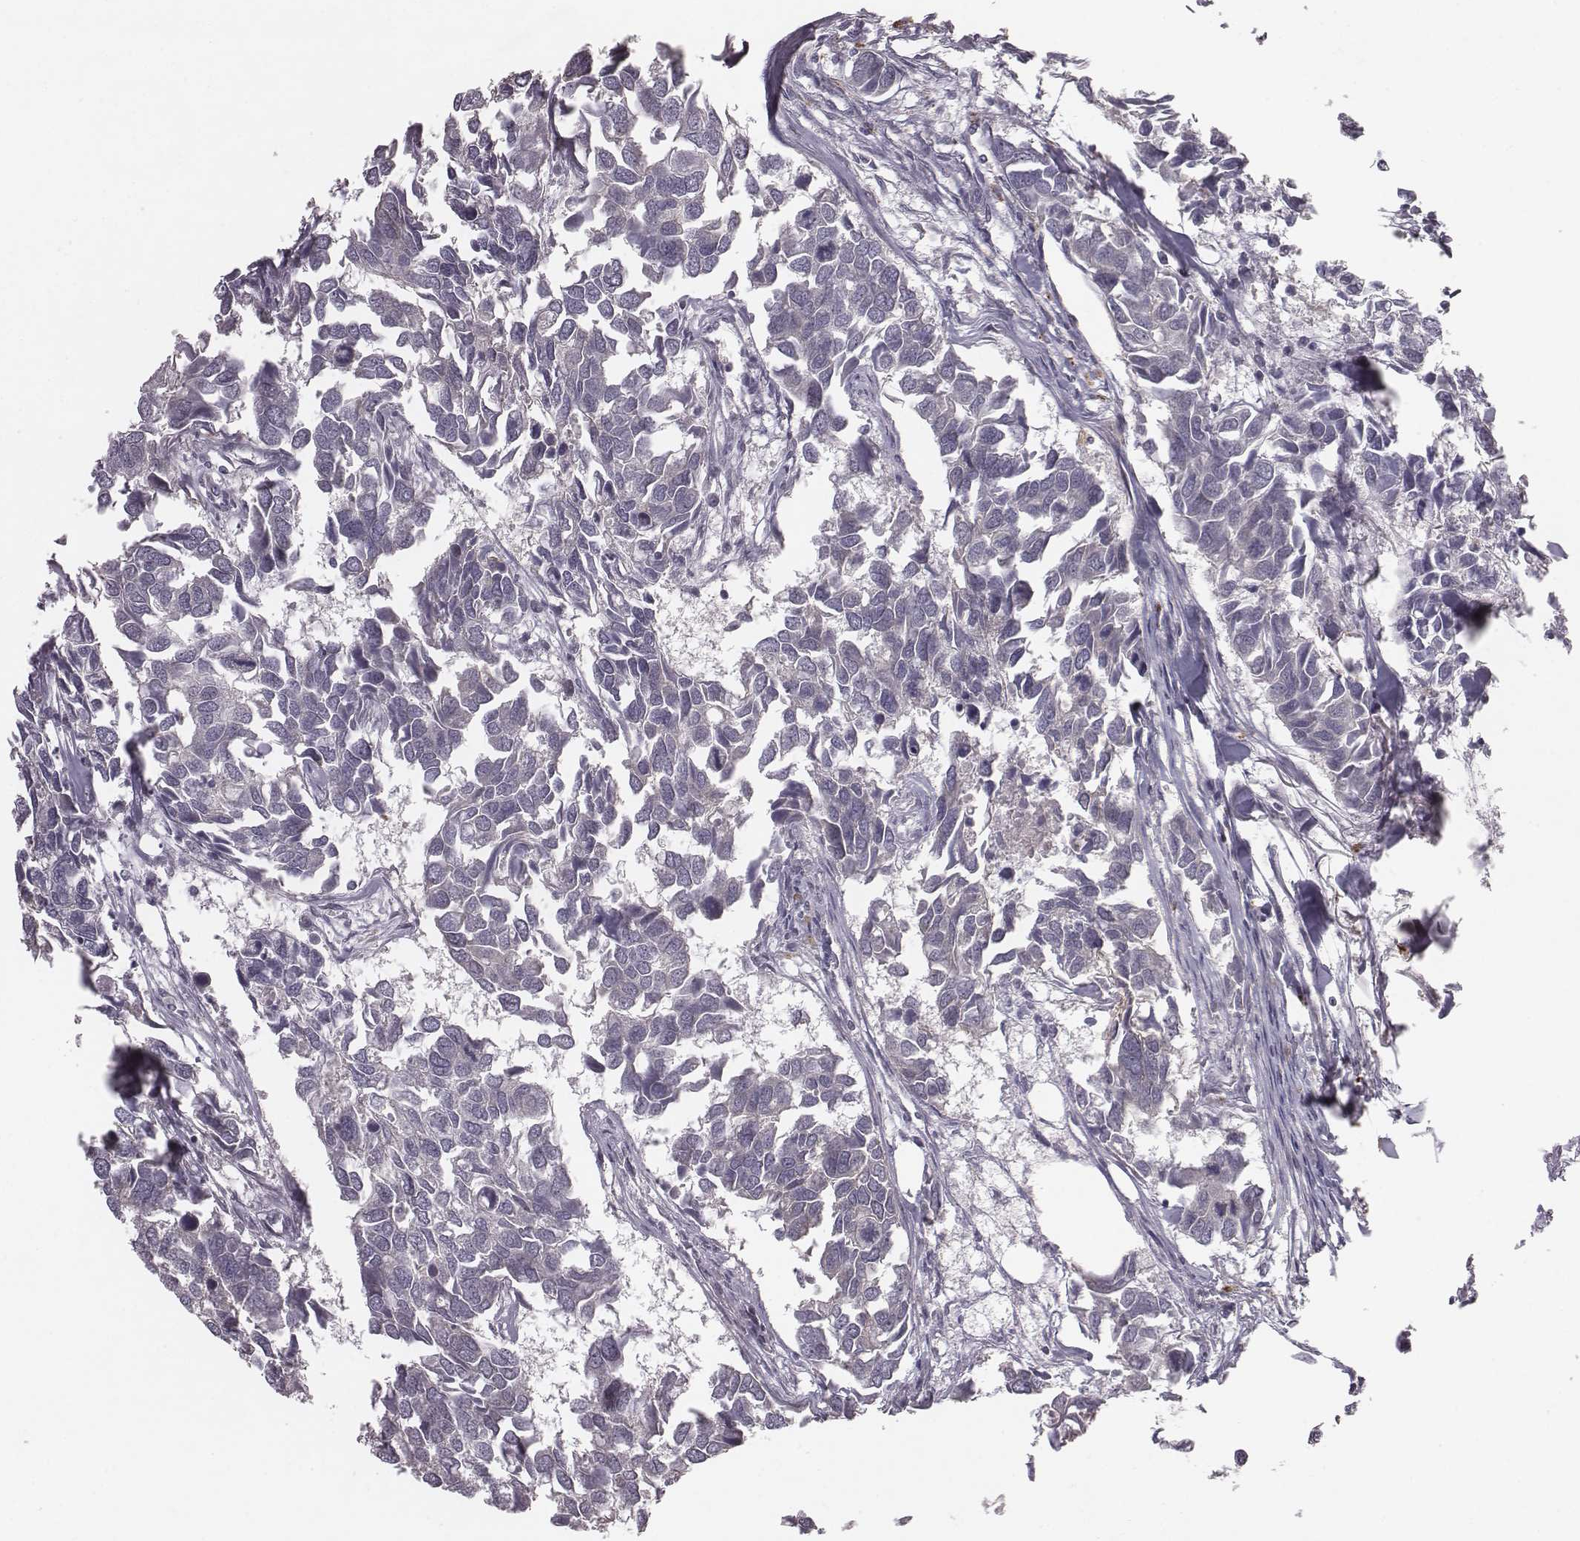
{"staining": {"intensity": "negative", "quantity": "none", "location": "none"}, "tissue": "breast cancer", "cell_type": "Tumor cells", "image_type": "cancer", "snomed": [{"axis": "morphology", "description": "Duct carcinoma"}, {"axis": "topography", "description": "Breast"}], "caption": "There is no significant expression in tumor cells of breast cancer.", "gene": "BICDL1", "patient": {"sex": "female", "age": 83}}